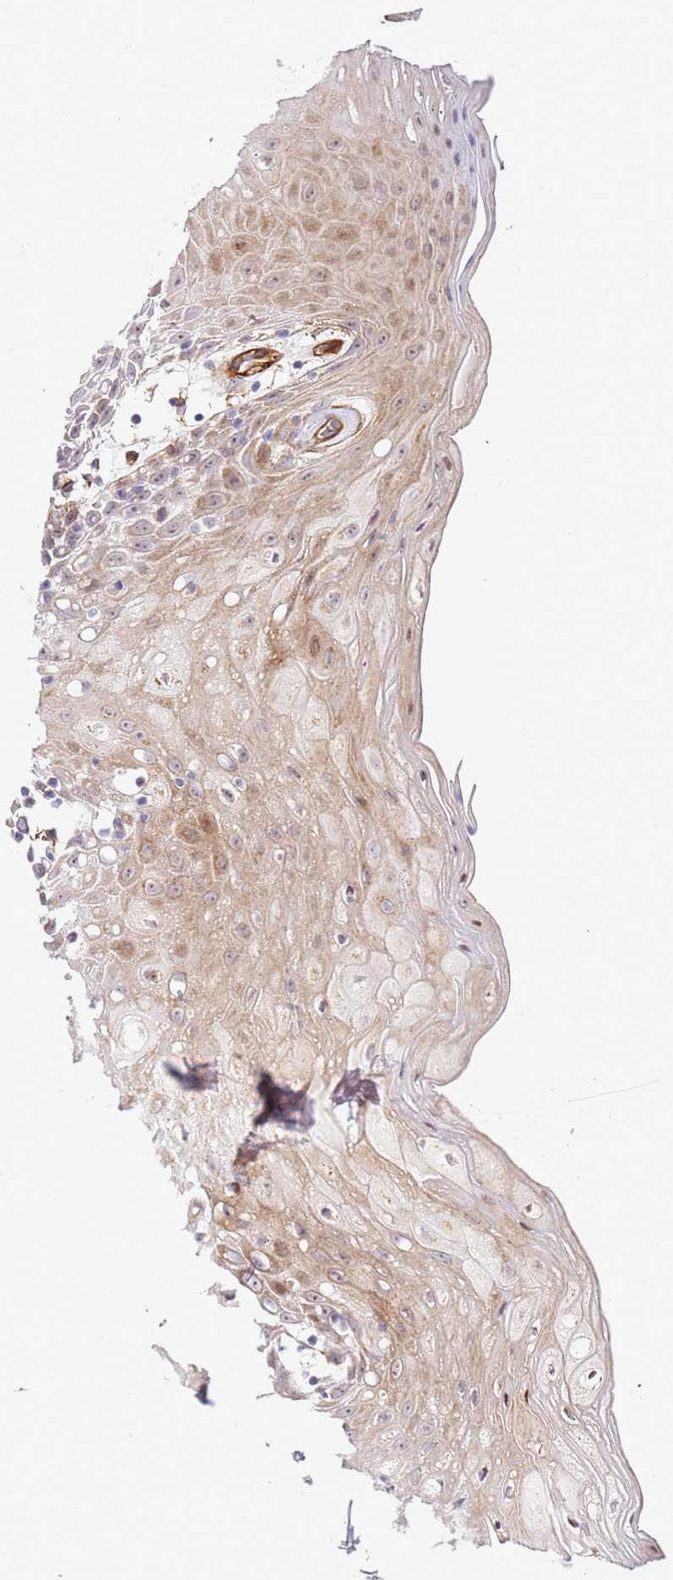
{"staining": {"intensity": "moderate", "quantity": "<25%", "location": "cytoplasmic/membranous,nuclear"}, "tissue": "oral mucosa", "cell_type": "Squamous epithelial cells", "image_type": "normal", "snomed": [{"axis": "morphology", "description": "Normal tissue, NOS"}, {"axis": "topography", "description": "Oral tissue"}, {"axis": "topography", "description": "Tounge, NOS"}], "caption": "This image exhibits immunohistochemistry (IHC) staining of benign human oral mucosa, with low moderate cytoplasmic/membranous,nuclear positivity in about <25% of squamous epithelial cells.", "gene": "NEK3", "patient": {"sex": "female", "age": 59}}